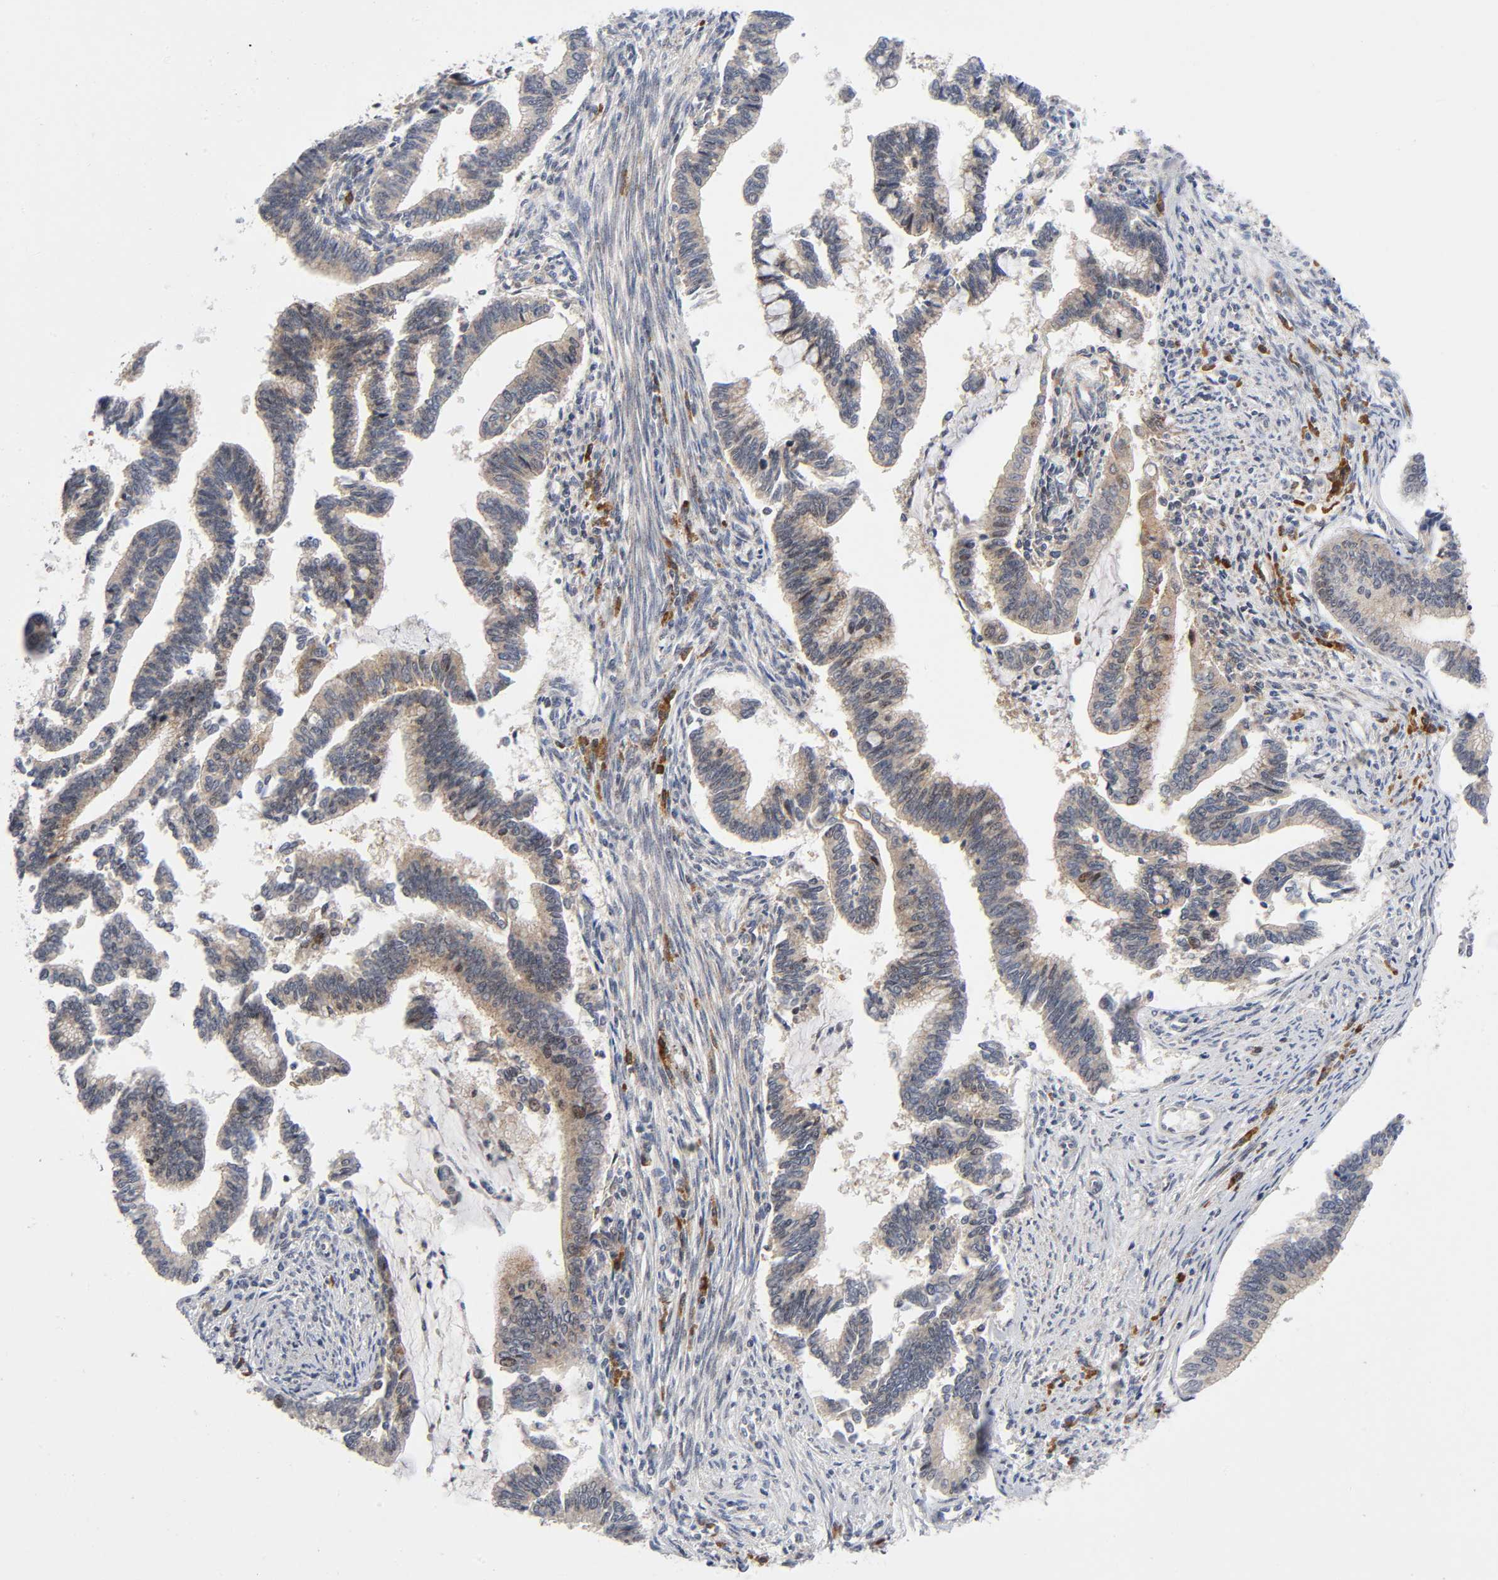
{"staining": {"intensity": "moderate", "quantity": ">75%", "location": "cytoplasmic/membranous"}, "tissue": "cervical cancer", "cell_type": "Tumor cells", "image_type": "cancer", "snomed": [{"axis": "morphology", "description": "Adenocarcinoma, NOS"}, {"axis": "topography", "description": "Cervix"}], "caption": "DAB (3,3'-diaminobenzidine) immunohistochemical staining of human cervical cancer reveals moderate cytoplasmic/membranous protein staining in approximately >75% of tumor cells.", "gene": "EIF5", "patient": {"sex": "female", "age": 36}}